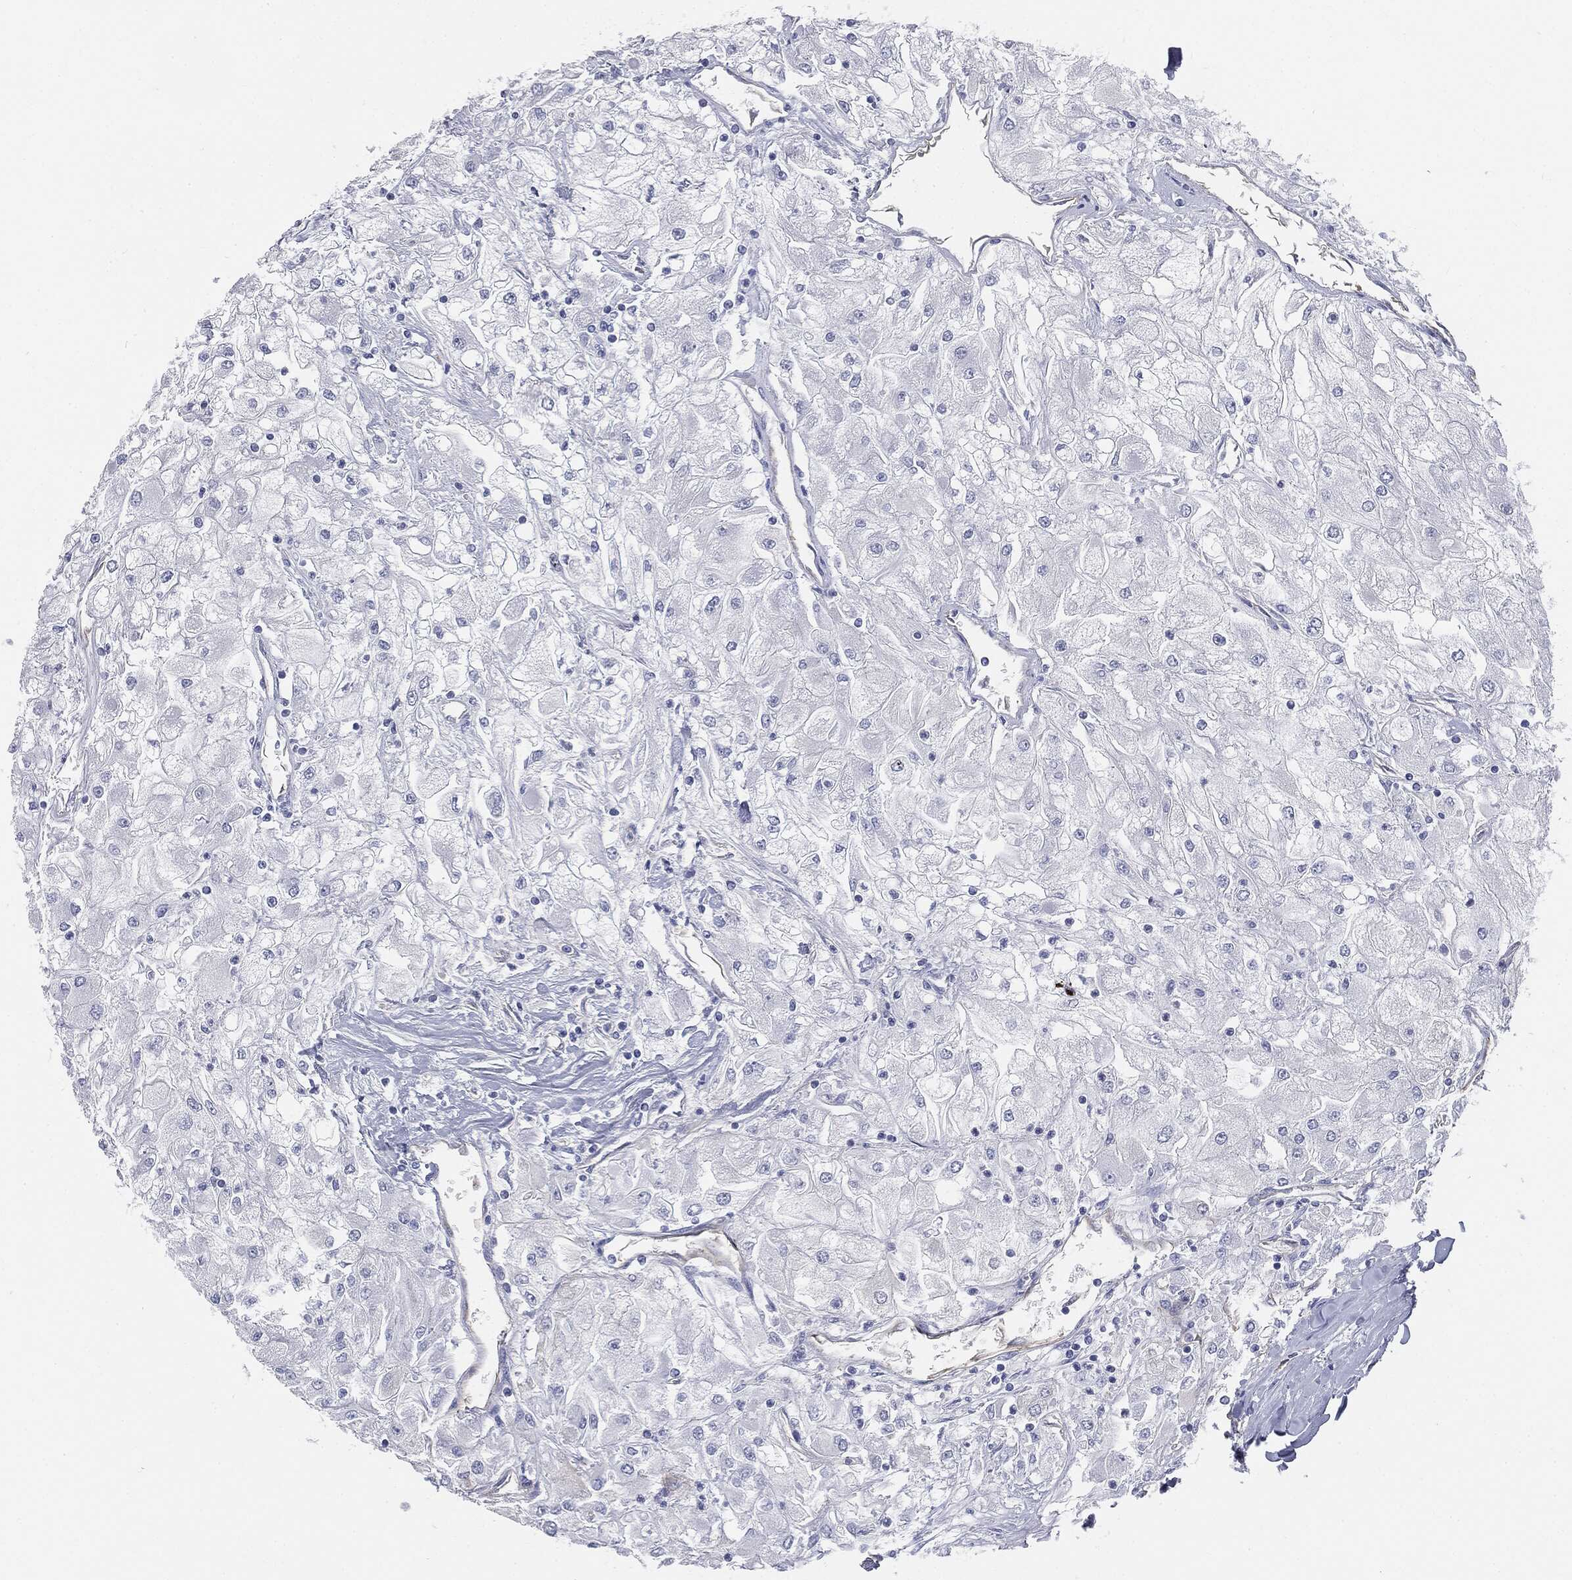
{"staining": {"intensity": "negative", "quantity": "none", "location": "none"}, "tissue": "renal cancer", "cell_type": "Tumor cells", "image_type": "cancer", "snomed": [{"axis": "morphology", "description": "Adenocarcinoma, NOS"}, {"axis": "topography", "description": "Kidney"}], "caption": "DAB immunohistochemical staining of human adenocarcinoma (renal) shows no significant staining in tumor cells.", "gene": "MUC5AC", "patient": {"sex": "male", "age": 80}}